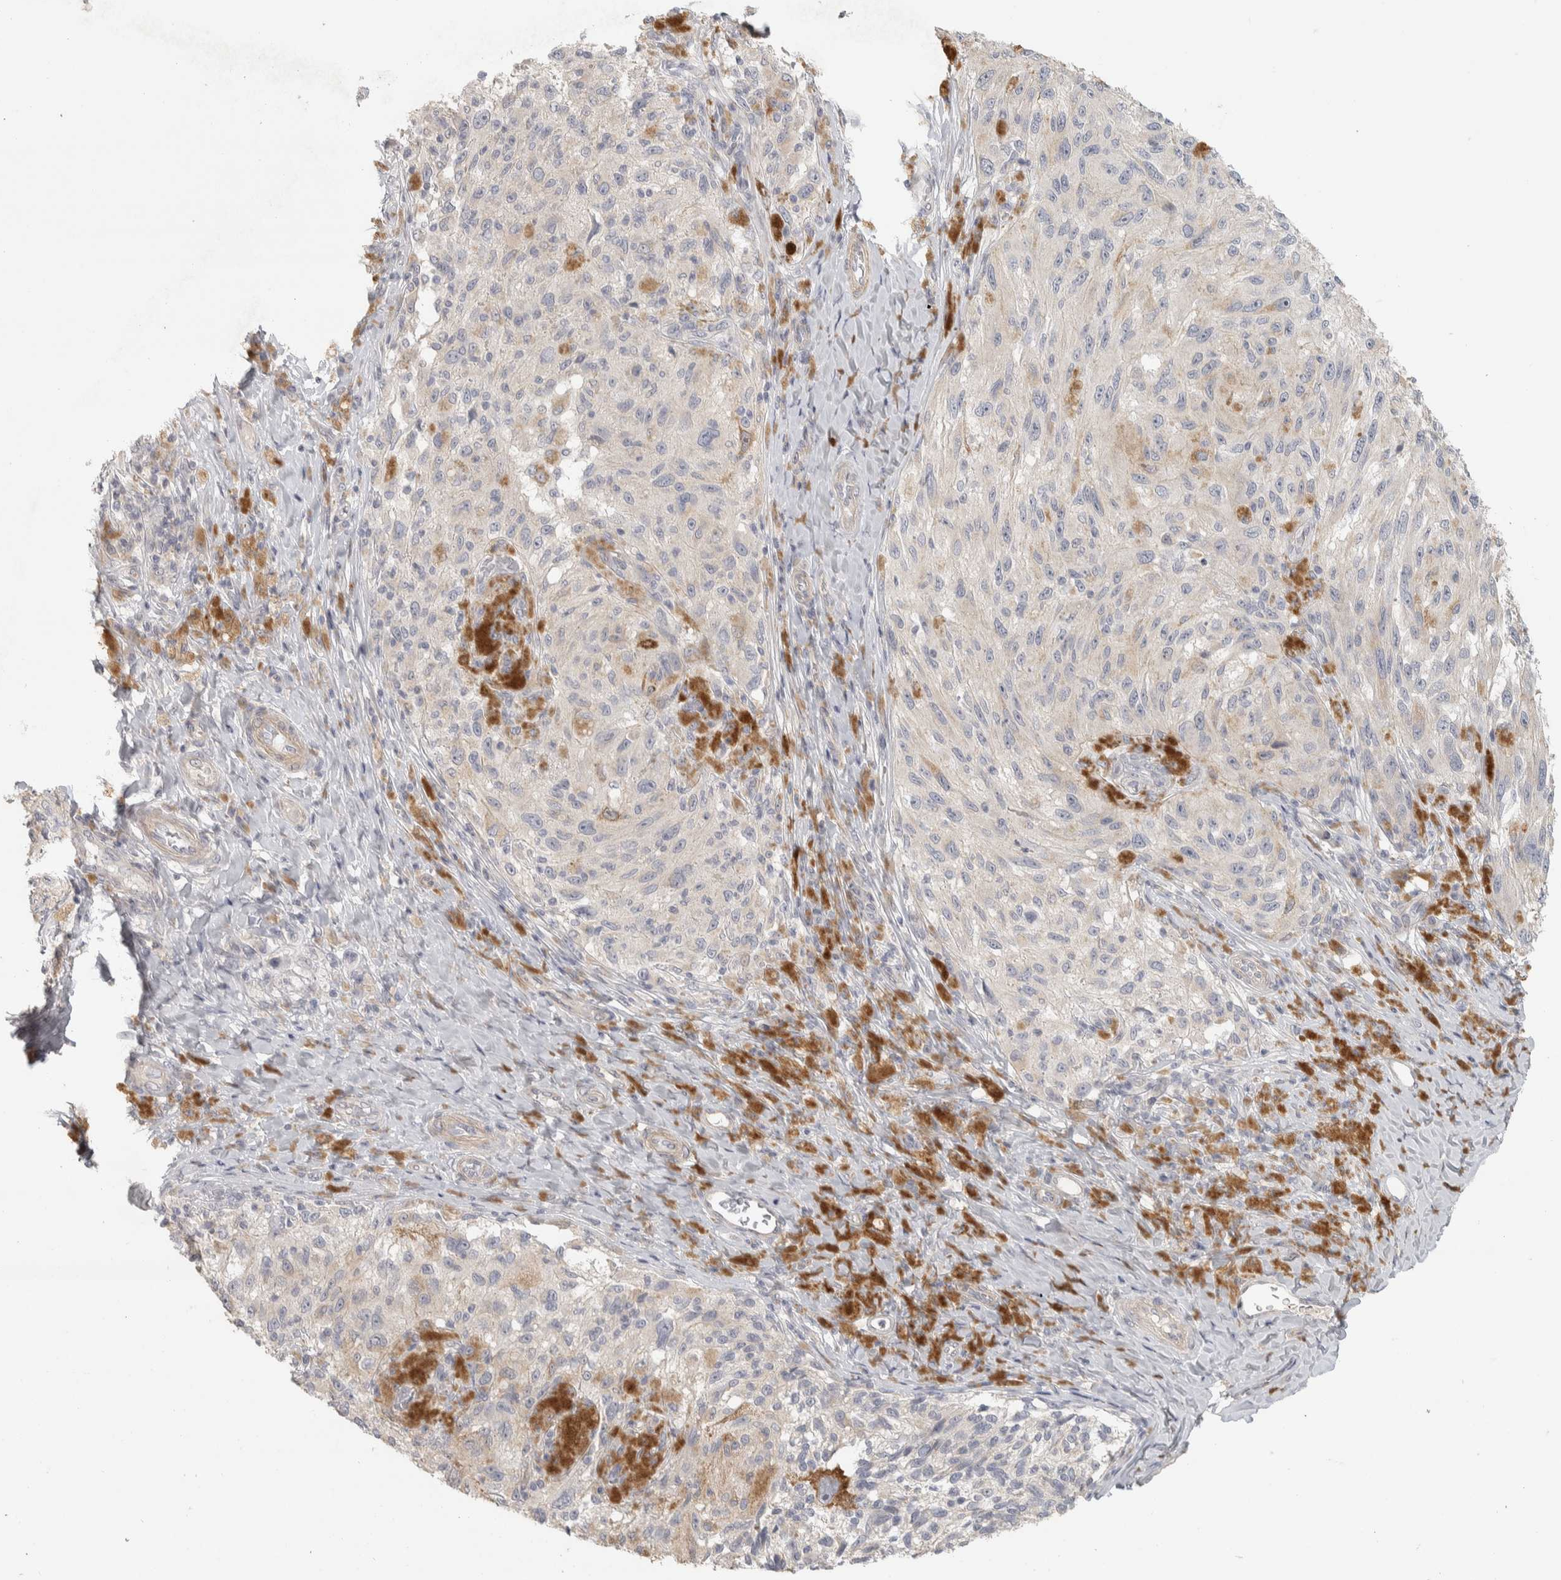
{"staining": {"intensity": "negative", "quantity": "none", "location": "none"}, "tissue": "melanoma", "cell_type": "Tumor cells", "image_type": "cancer", "snomed": [{"axis": "morphology", "description": "Malignant melanoma, NOS"}, {"axis": "topography", "description": "Skin"}], "caption": "Melanoma was stained to show a protein in brown. There is no significant staining in tumor cells.", "gene": "DCXR", "patient": {"sex": "female", "age": 73}}